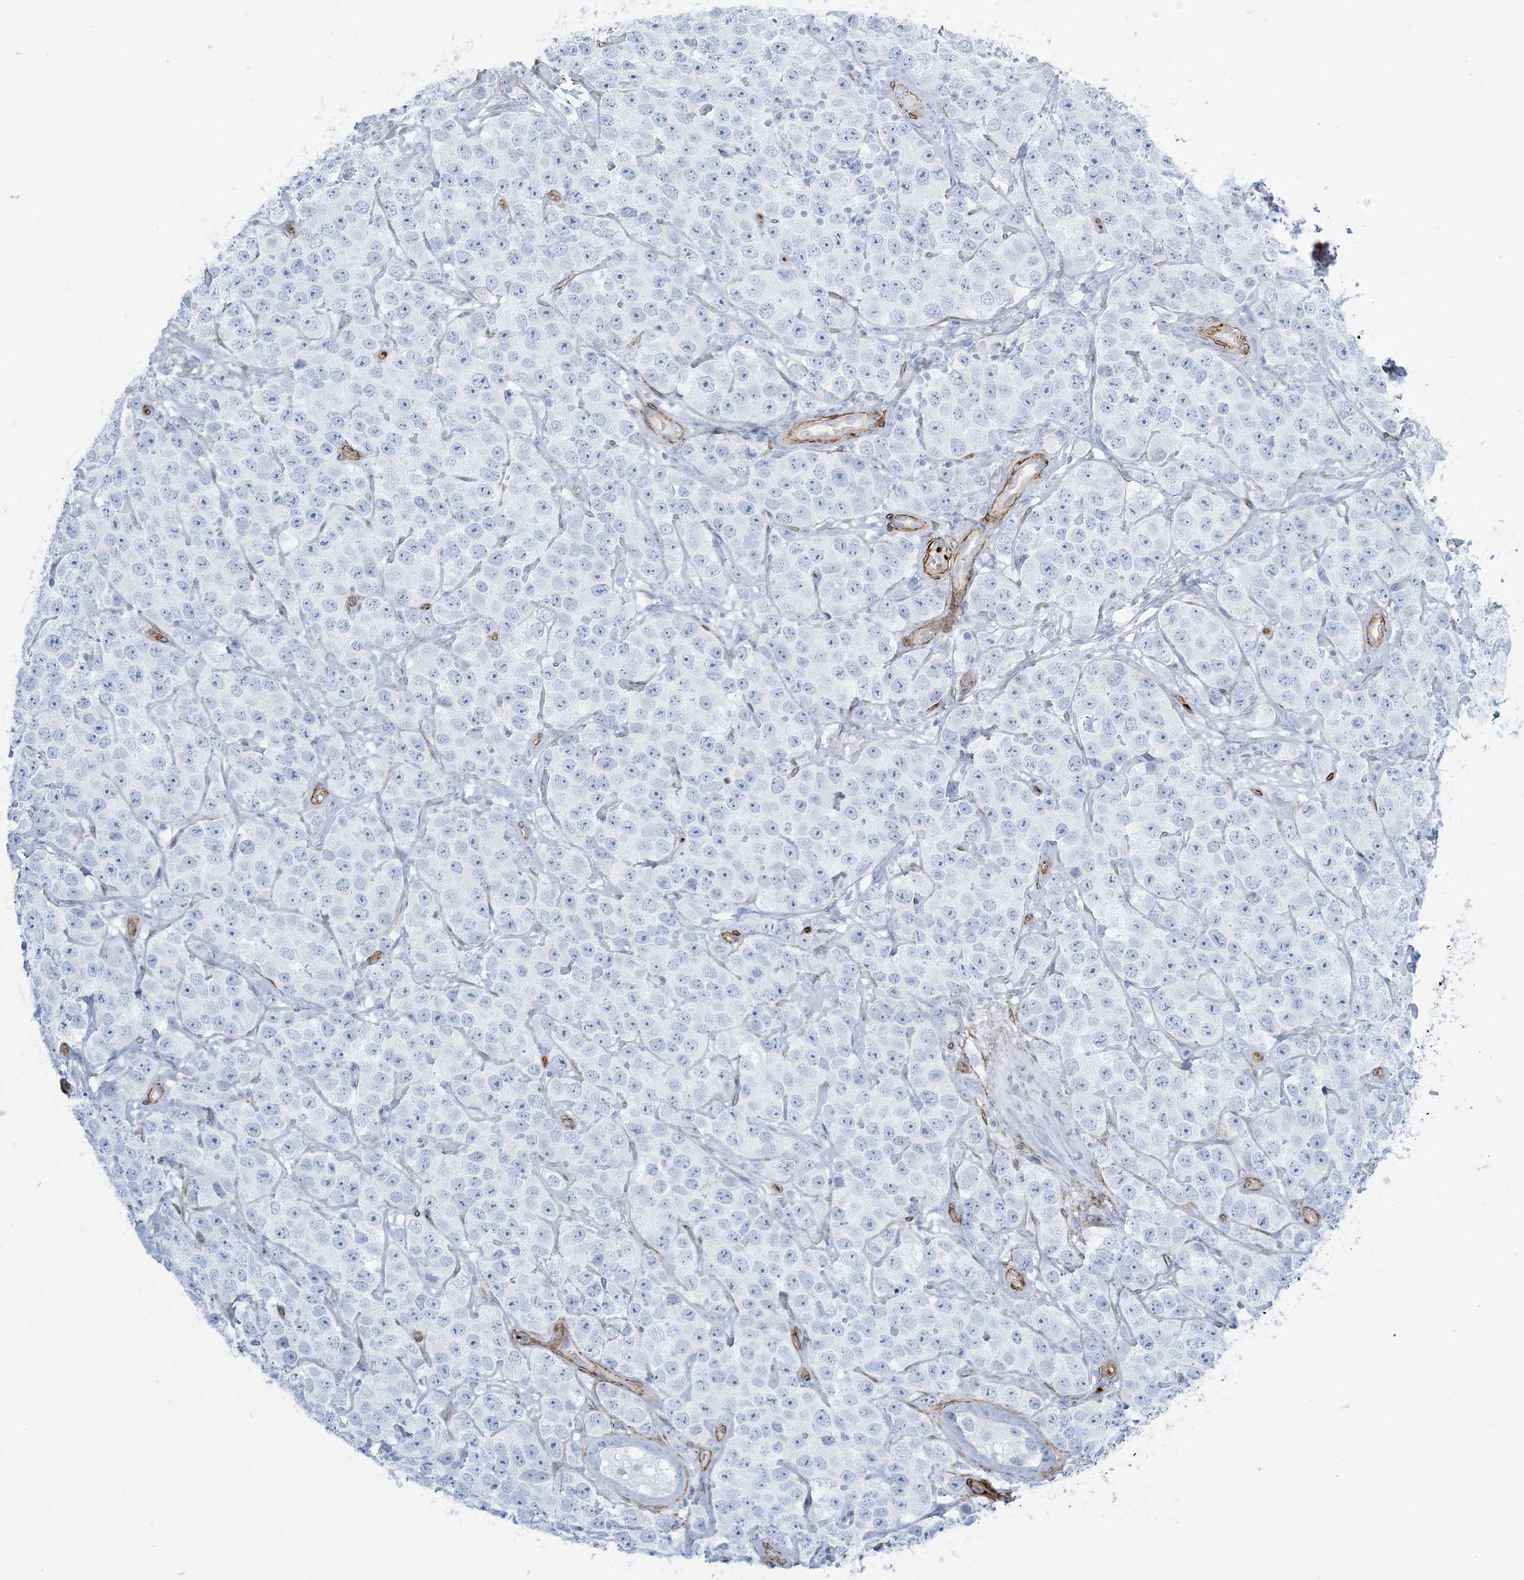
{"staining": {"intensity": "negative", "quantity": "none", "location": "none"}, "tissue": "testis cancer", "cell_type": "Tumor cells", "image_type": "cancer", "snomed": [{"axis": "morphology", "description": "Seminoma, NOS"}, {"axis": "topography", "description": "Testis"}], "caption": "Tumor cells show no significant protein expression in testis cancer.", "gene": "EPS8L3", "patient": {"sex": "male", "age": 28}}